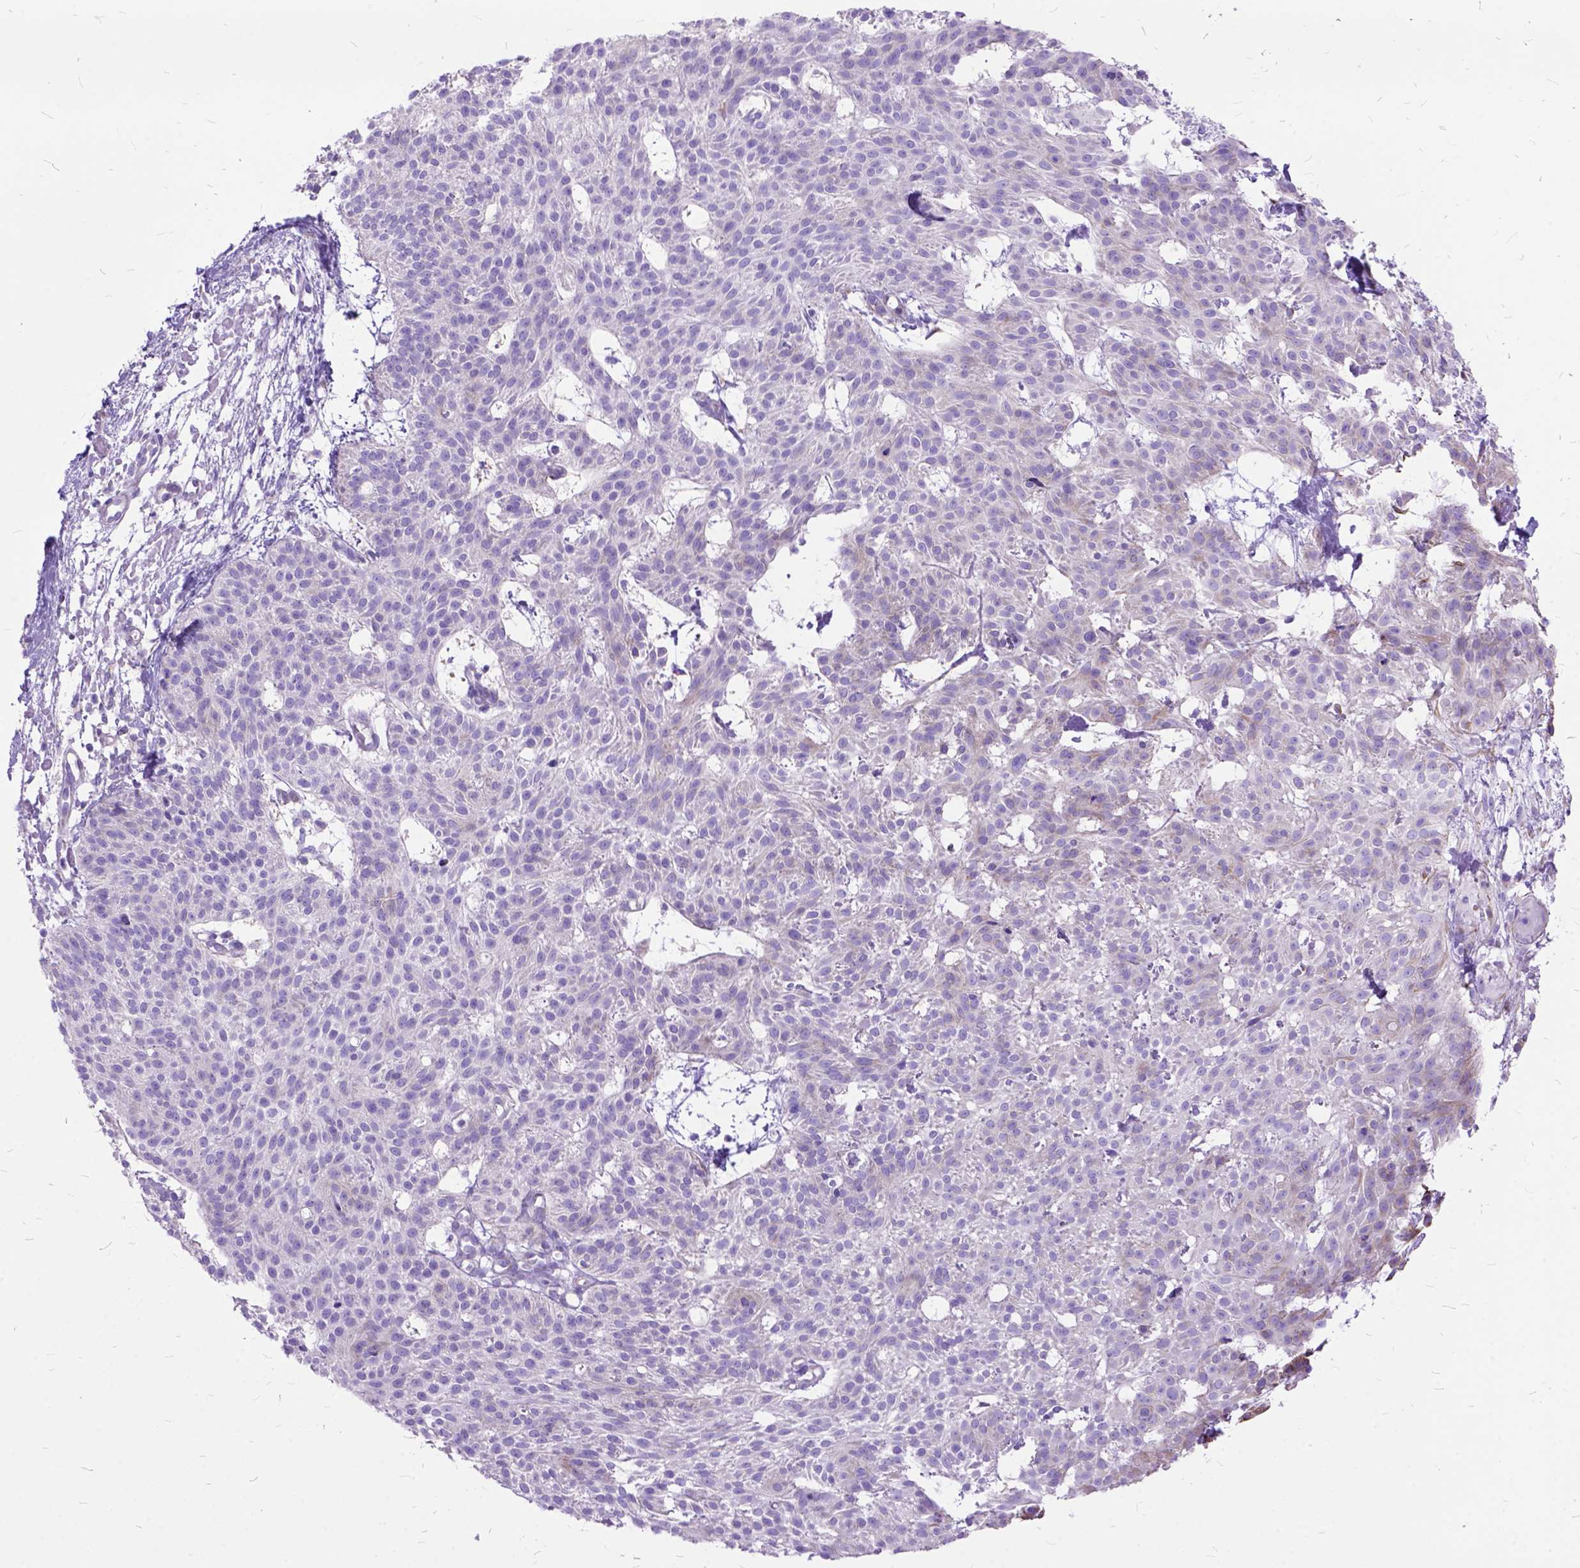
{"staining": {"intensity": "negative", "quantity": "none", "location": "none"}, "tissue": "skin cancer", "cell_type": "Tumor cells", "image_type": "cancer", "snomed": [{"axis": "morphology", "description": "Basal cell carcinoma"}, {"axis": "topography", "description": "Skin"}], "caption": "The immunohistochemistry (IHC) image has no significant staining in tumor cells of skin cancer (basal cell carcinoma) tissue.", "gene": "DNAH2", "patient": {"sex": "female", "age": 78}}